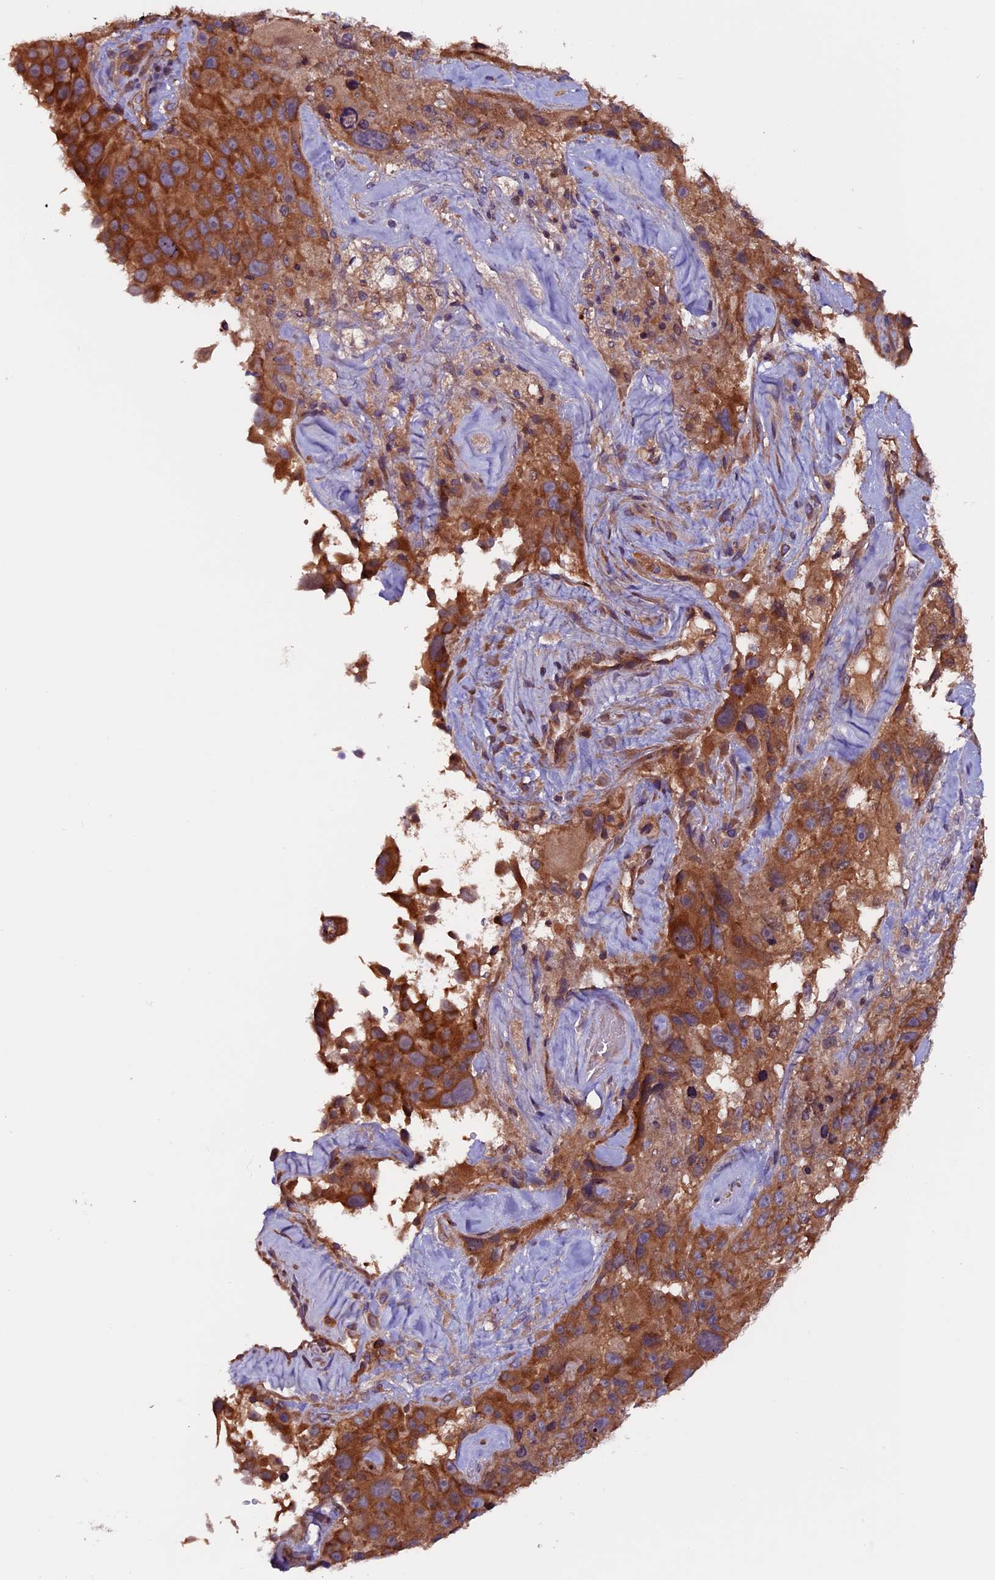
{"staining": {"intensity": "moderate", "quantity": ">75%", "location": "cytoplasmic/membranous"}, "tissue": "melanoma", "cell_type": "Tumor cells", "image_type": "cancer", "snomed": [{"axis": "morphology", "description": "Malignant melanoma, Metastatic site"}, {"axis": "topography", "description": "Lymph node"}], "caption": "A high-resolution histopathology image shows immunohistochemistry (IHC) staining of malignant melanoma (metastatic site), which exhibits moderate cytoplasmic/membranous expression in about >75% of tumor cells.", "gene": "ZNF598", "patient": {"sex": "male", "age": 62}}